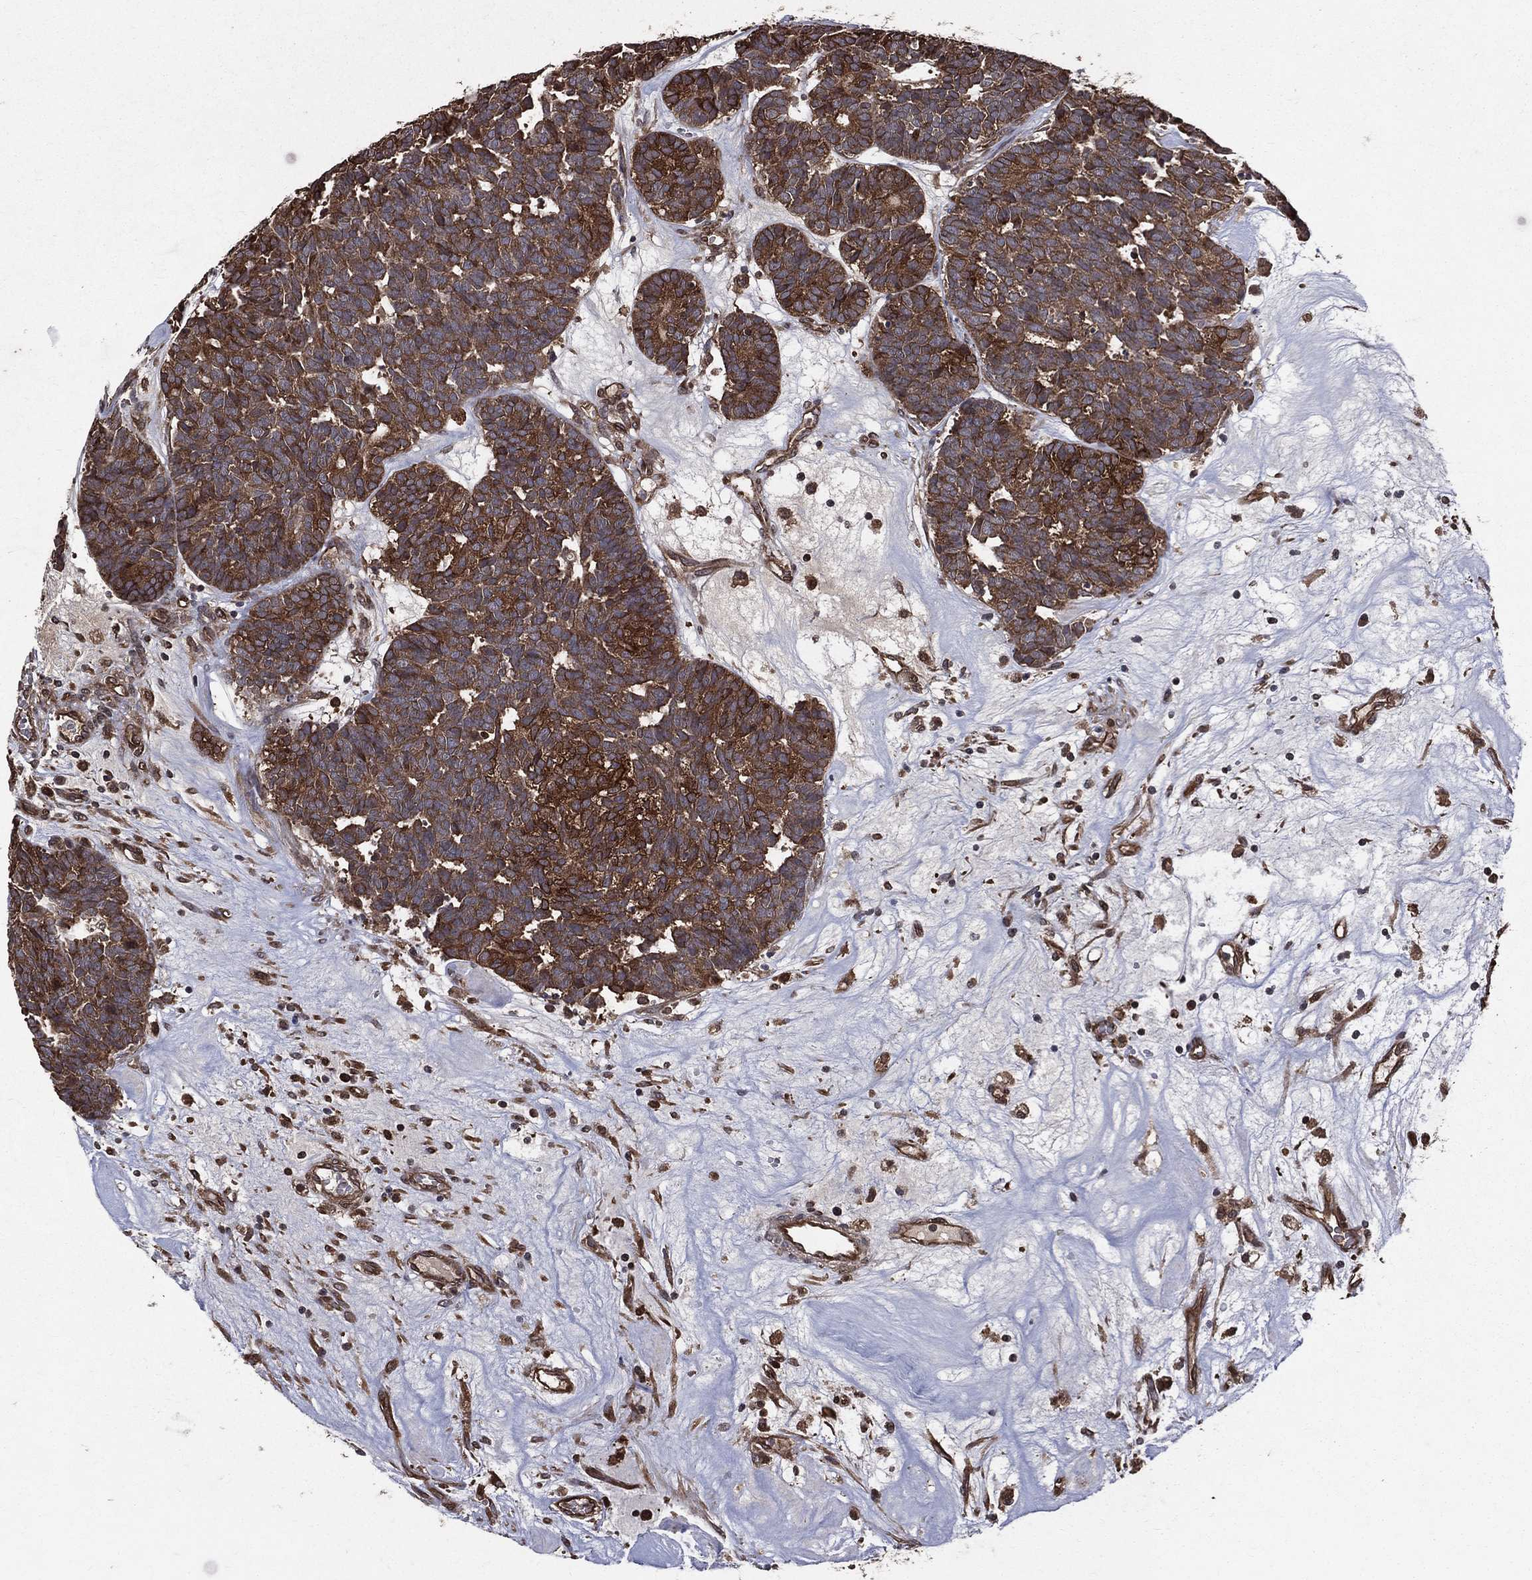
{"staining": {"intensity": "moderate", "quantity": "25%-75%", "location": "cytoplasmic/membranous"}, "tissue": "head and neck cancer", "cell_type": "Tumor cells", "image_type": "cancer", "snomed": [{"axis": "morphology", "description": "Adenocarcinoma, NOS"}, {"axis": "topography", "description": "Head-Neck"}], "caption": "Moderate cytoplasmic/membranous protein expression is seen in approximately 25%-75% of tumor cells in adenocarcinoma (head and neck).", "gene": "DPYSL2", "patient": {"sex": "female", "age": 81}}